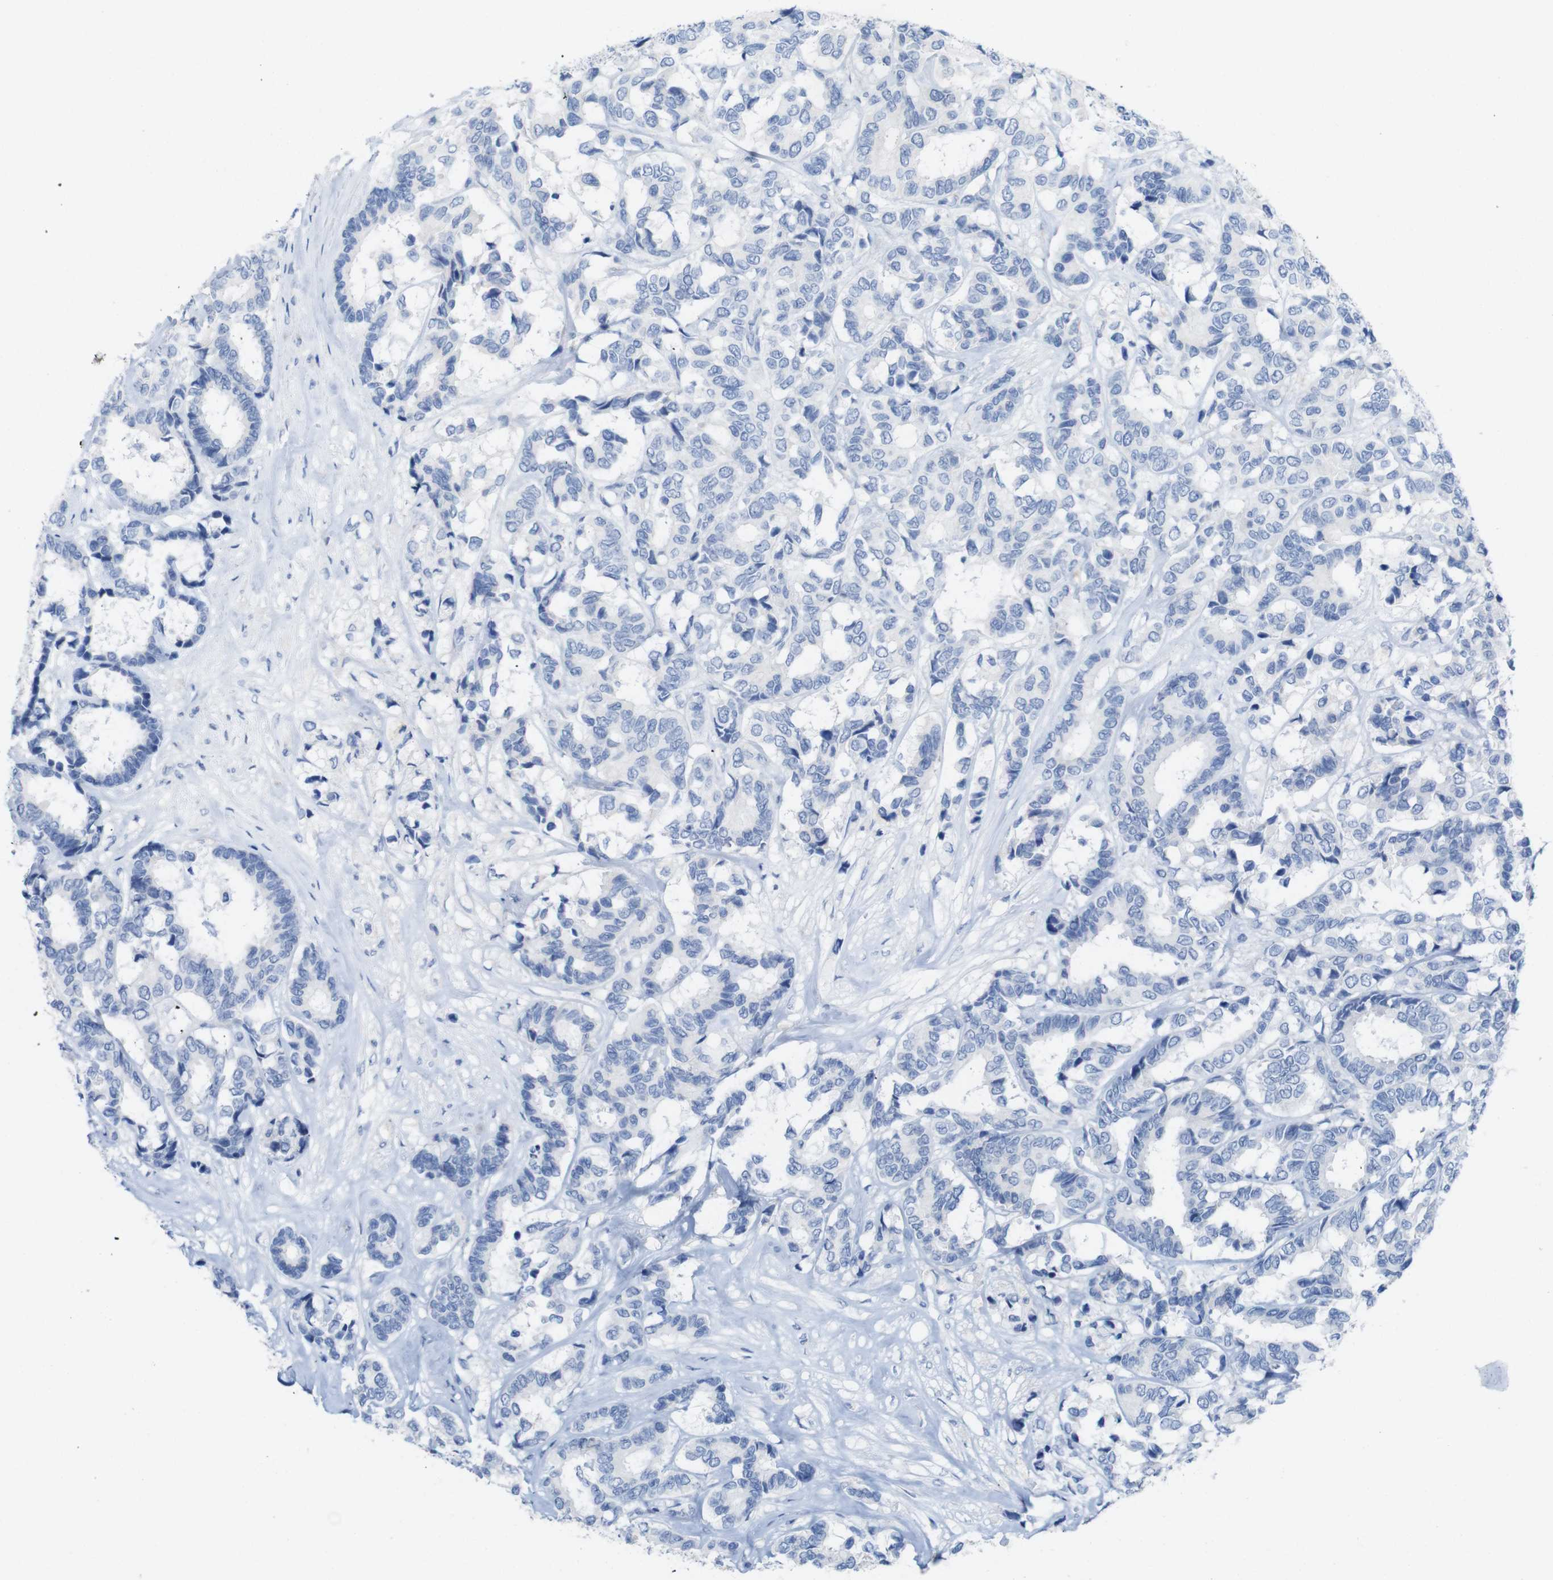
{"staining": {"intensity": "negative", "quantity": "none", "location": "none"}, "tissue": "breast cancer", "cell_type": "Tumor cells", "image_type": "cancer", "snomed": [{"axis": "morphology", "description": "Duct carcinoma"}, {"axis": "topography", "description": "Breast"}], "caption": "Histopathology image shows no protein positivity in tumor cells of breast cancer tissue. (Brightfield microscopy of DAB (3,3'-diaminobenzidine) immunohistochemistry (IHC) at high magnification).", "gene": "LAG3", "patient": {"sex": "female", "age": 87}}